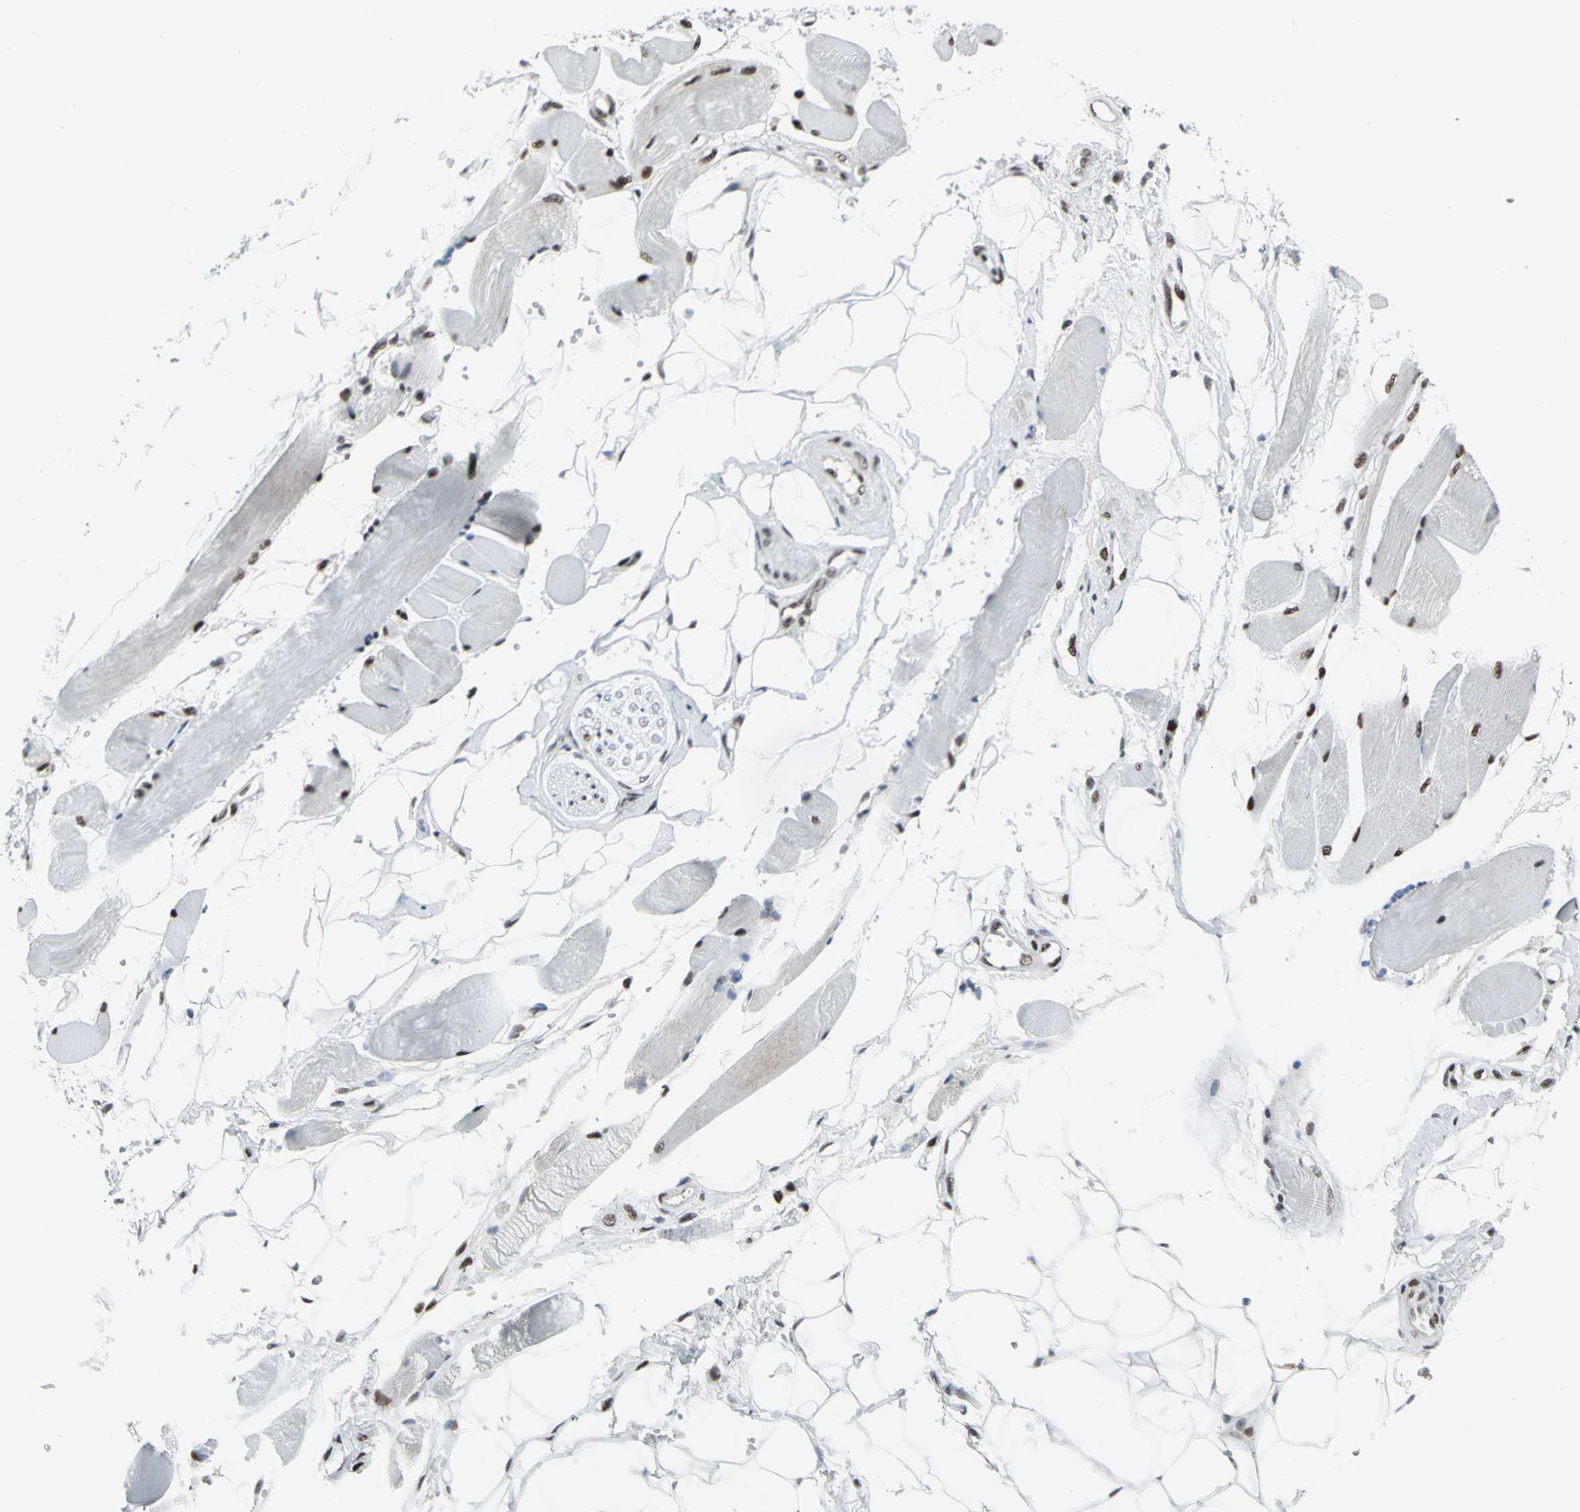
{"staining": {"intensity": "strong", "quantity": ">75%", "location": "nuclear"}, "tissue": "skeletal muscle", "cell_type": "Myocytes", "image_type": "normal", "snomed": [{"axis": "morphology", "description": "Normal tissue, NOS"}, {"axis": "topography", "description": "Skeletal muscle"}, {"axis": "topography", "description": "Peripheral nerve tissue"}], "caption": "High-magnification brightfield microscopy of normal skeletal muscle stained with DAB (brown) and counterstained with hematoxylin (blue). myocytes exhibit strong nuclear expression is present in approximately>75% of cells. The staining was performed using DAB (3,3'-diaminobenzidine), with brown indicating positive protein expression. Nuclei are stained blue with hematoxylin.", "gene": "SMARCA4", "patient": {"sex": "female", "age": 84}}